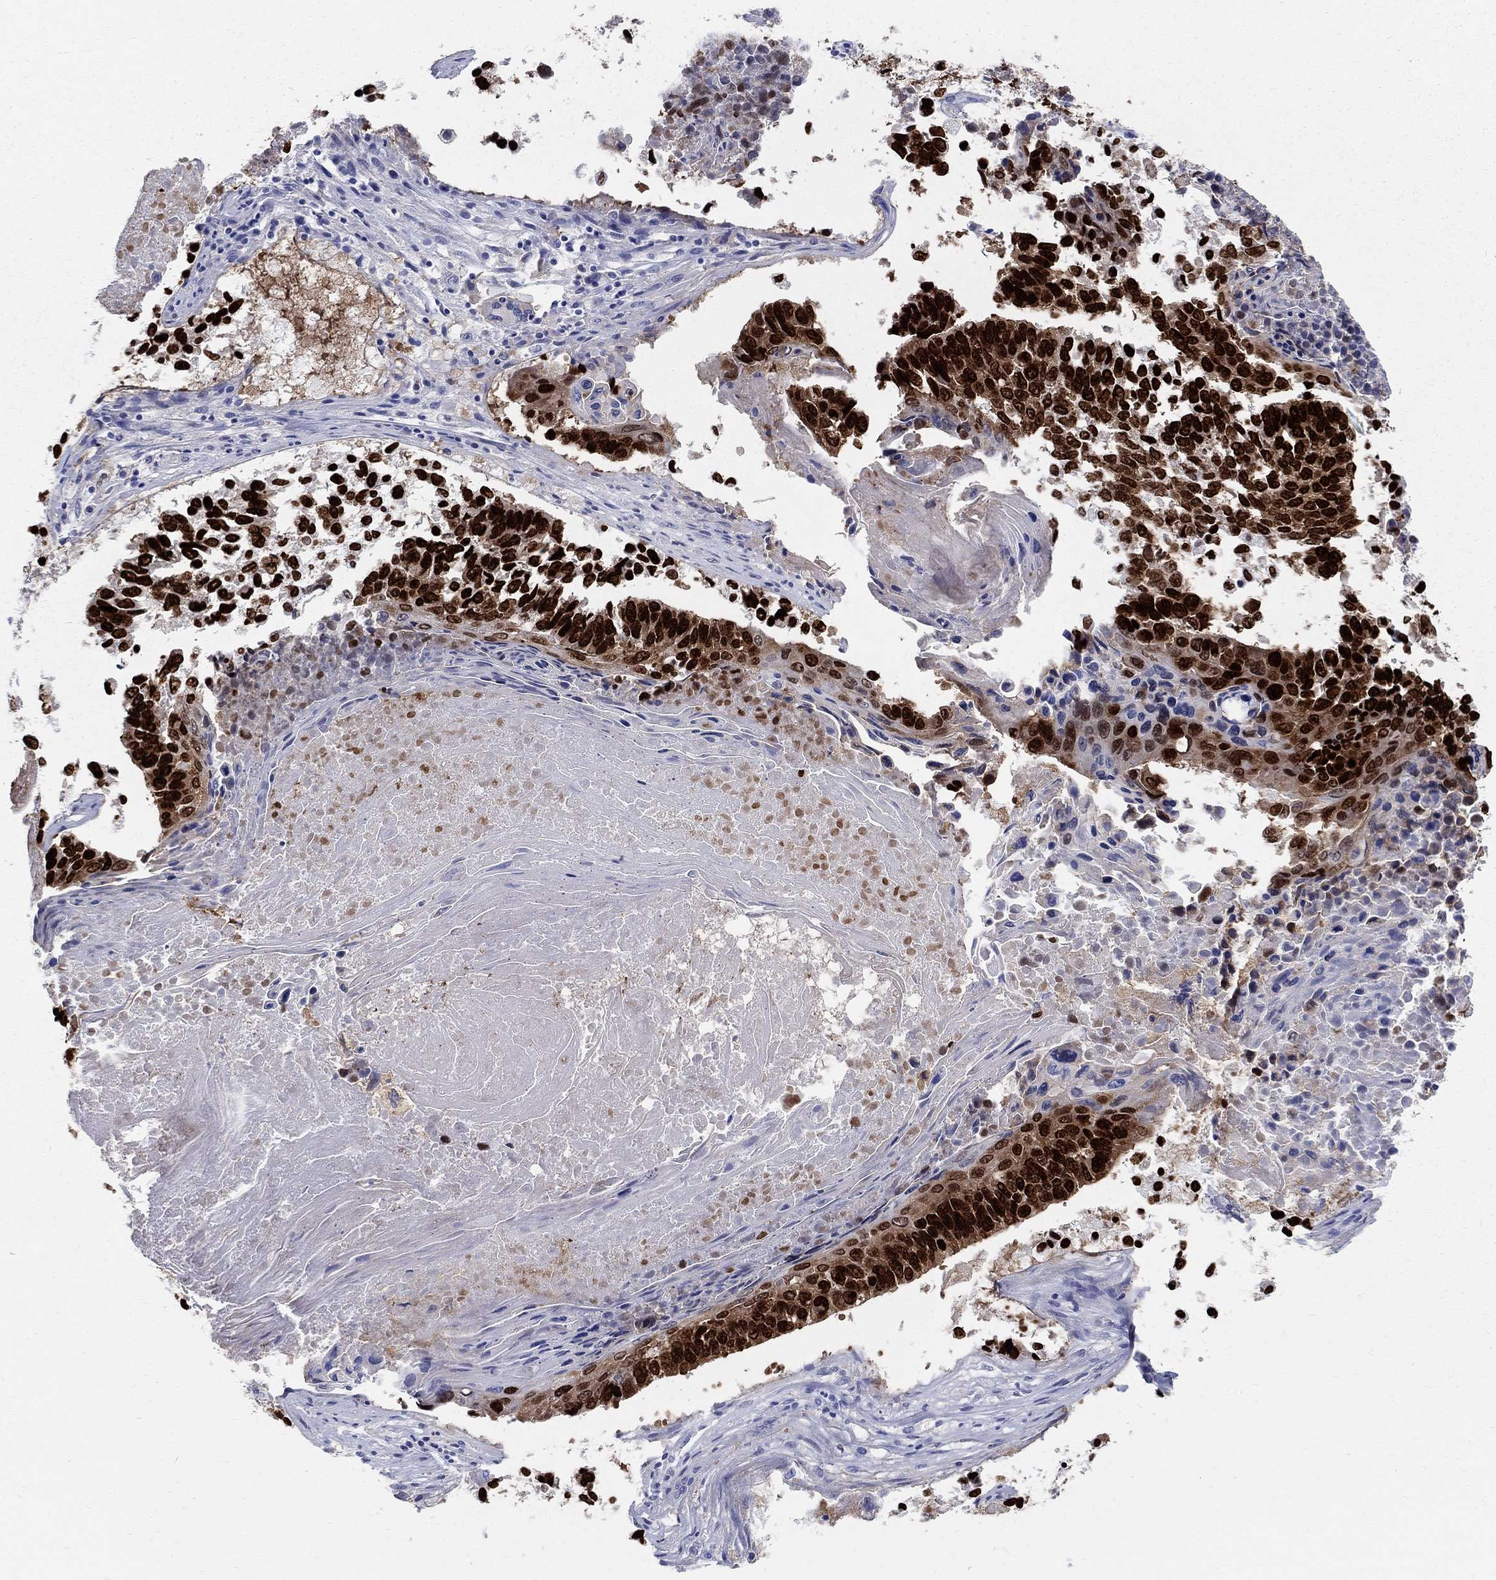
{"staining": {"intensity": "strong", "quantity": ">75%", "location": "nuclear"}, "tissue": "lung cancer", "cell_type": "Tumor cells", "image_type": "cancer", "snomed": [{"axis": "morphology", "description": "Squamous cell carcinoma, NOS"}, {"axis": "topography", "description": "Lung"}], "caption": "IHC (DAB) staining of human lung squamous cell carcinoma exhibits strong nuclear protein expression in about >75% of tumor cells.", "gene": "SOX2", "patient": {"sex": "male", "age": 73}}